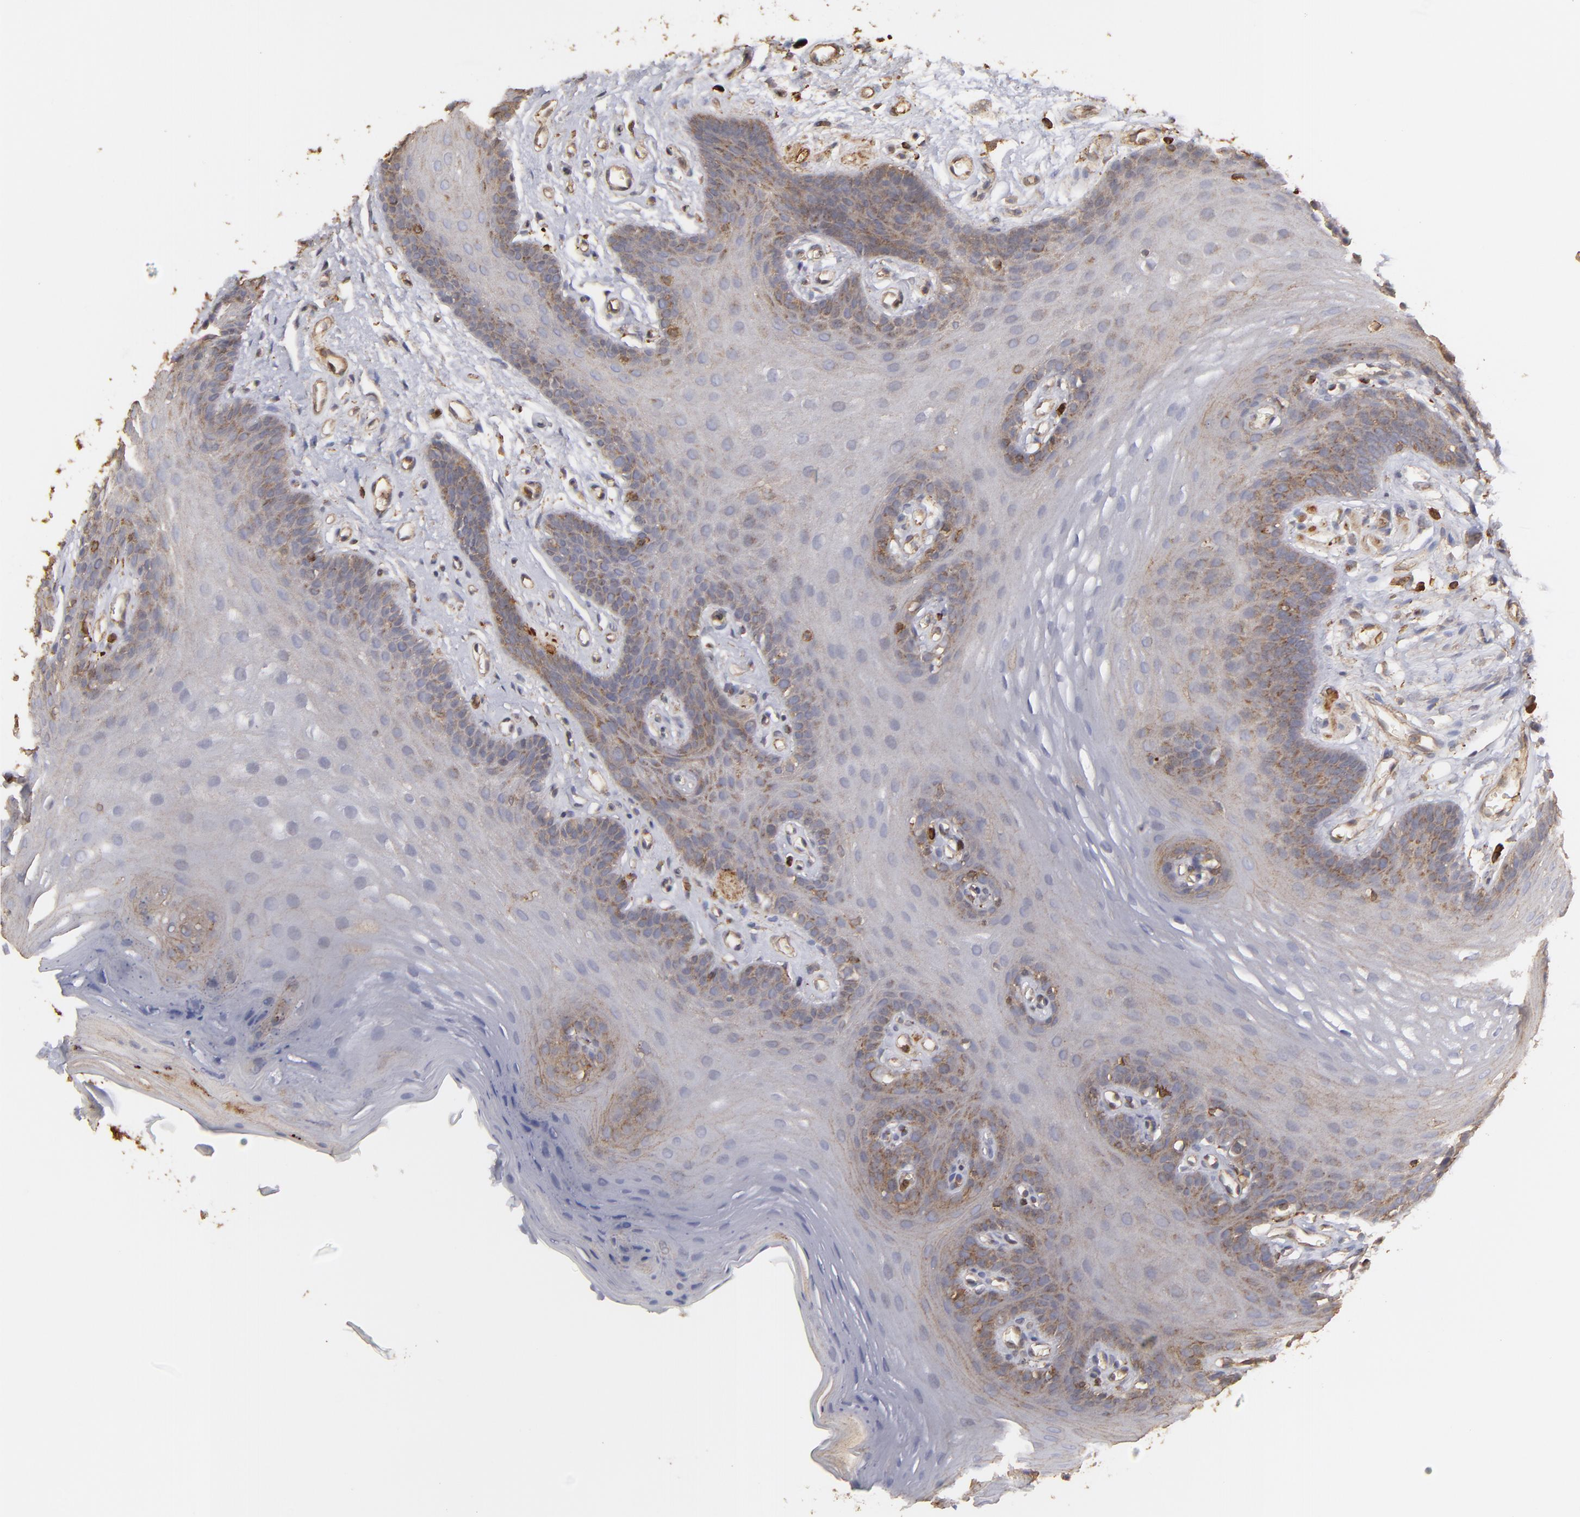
{"staining": {"intensity": "weak", "quantity": "25%-75%", "location": "cytoplasmic/membranous"}, "tissue": "oral mucosa", "cell_type": "Squamous epithelial cells", "image_type": "normal", "snomed": [{"axis": "morphology", "description": "Normal tissue, NOS"}, {"axis": "topography", "description": "Oral tissue"}], "caption": "An image of human oral mucosa stained for a protein exhibits weak cytoplasmic/membranous brown staining in squamous epithelial cells. (DAB IHC with brightfield microscopy, high magnification).", "gene": "ACTB", "patient": {"sex": "male", "age": 62}}